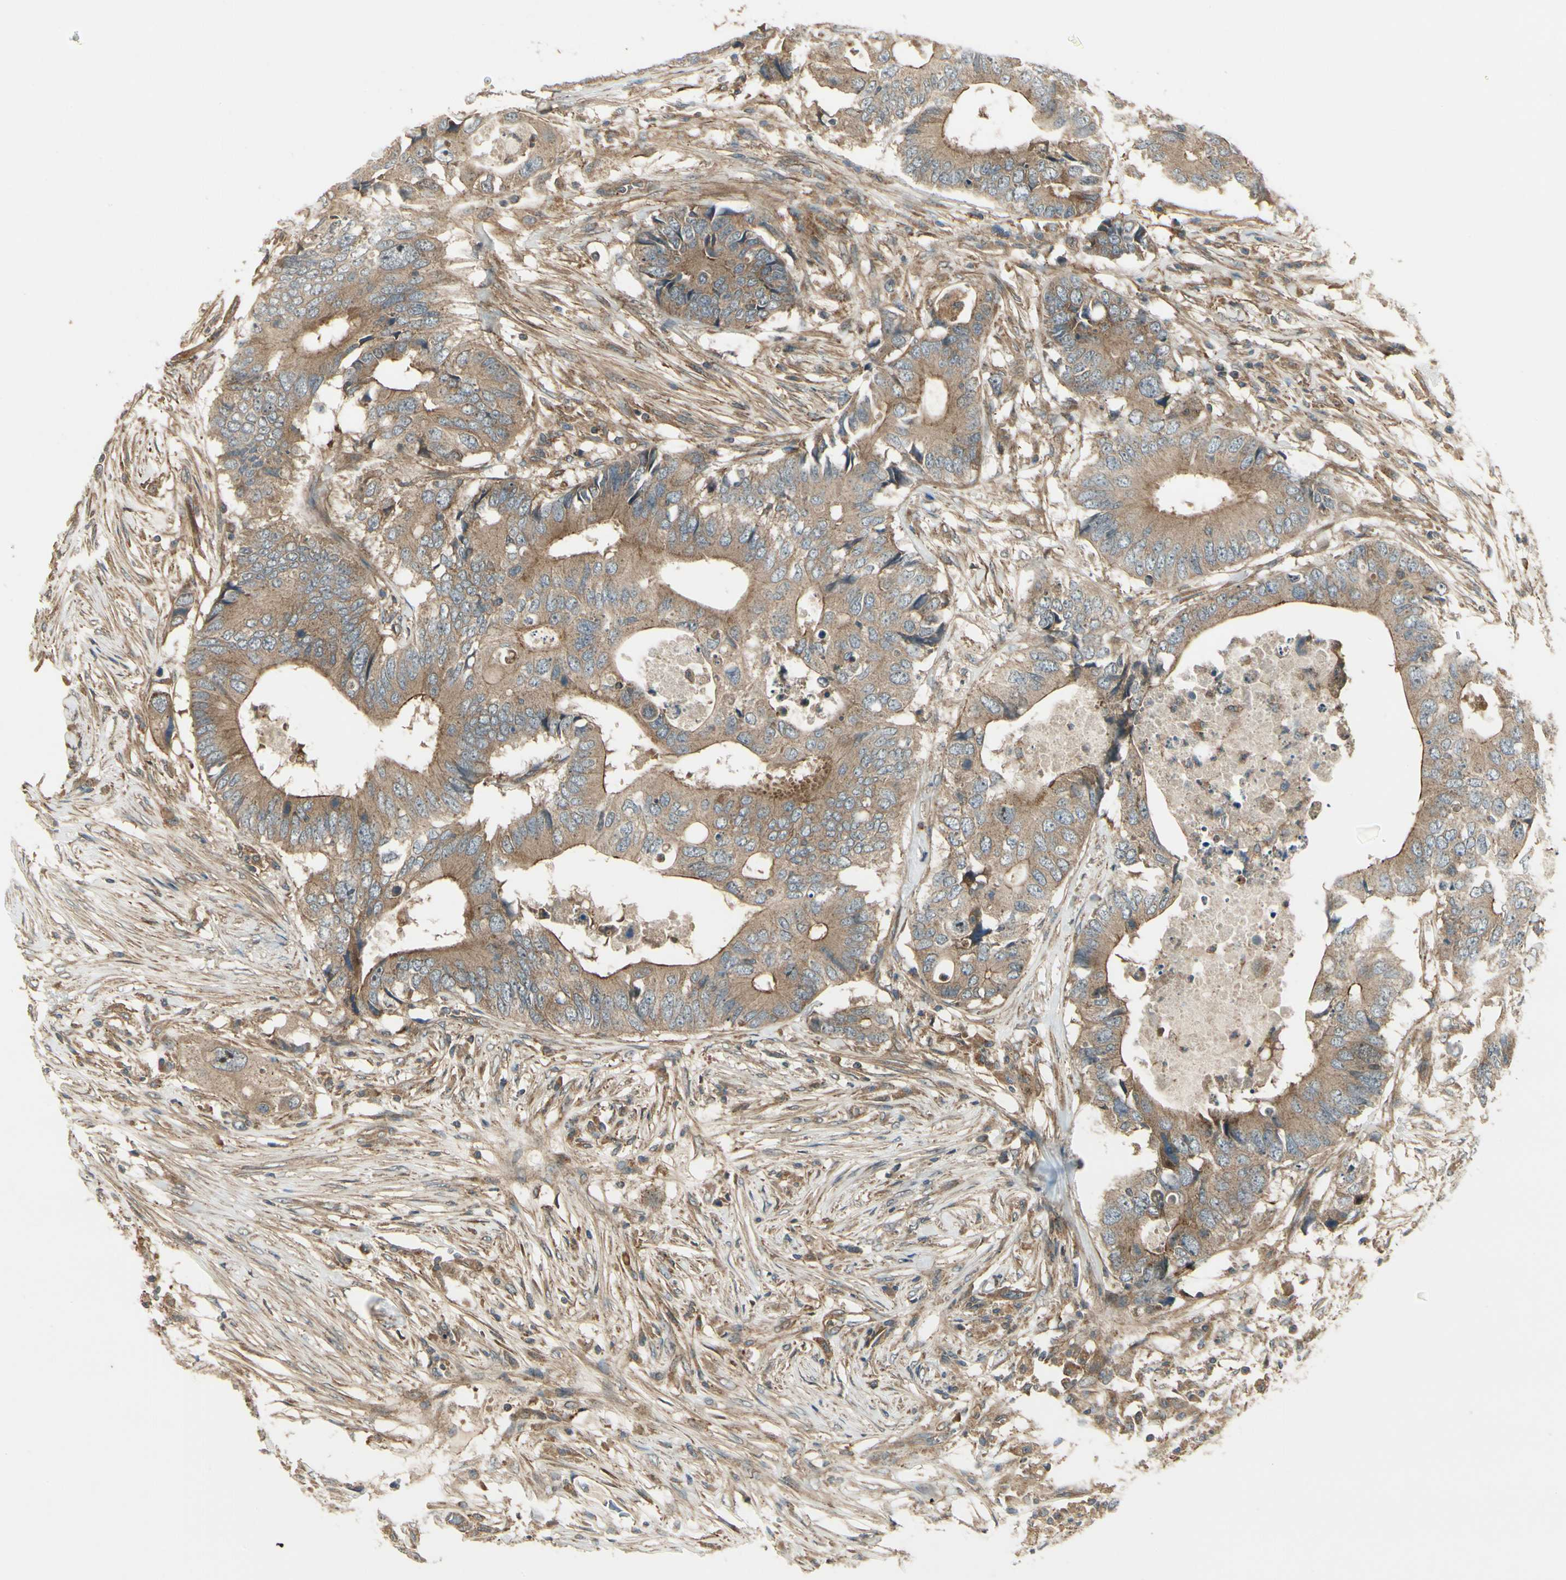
{"staining": {"intensity": "moderate", "quantity": ">75%", "location": "cytoplasmic/membranous"}, "tissue": "colorectal cancer", "cell_type": "Tumor cells", "image_type": "cancer", "snomed": [{"axis": "morphology", "description": "Adenocarcinoma, NOS"}, {"axis": "topography", "description": "Colon"}], "caption": "Tumor cells demonstrate medium levels of moderate cytoplasmic/membranous staining in about >75% of cells in human adenocarcinoma (colorectal).", "gene": "FKBP15", "patient": {"sex": "male", "age": 71}}